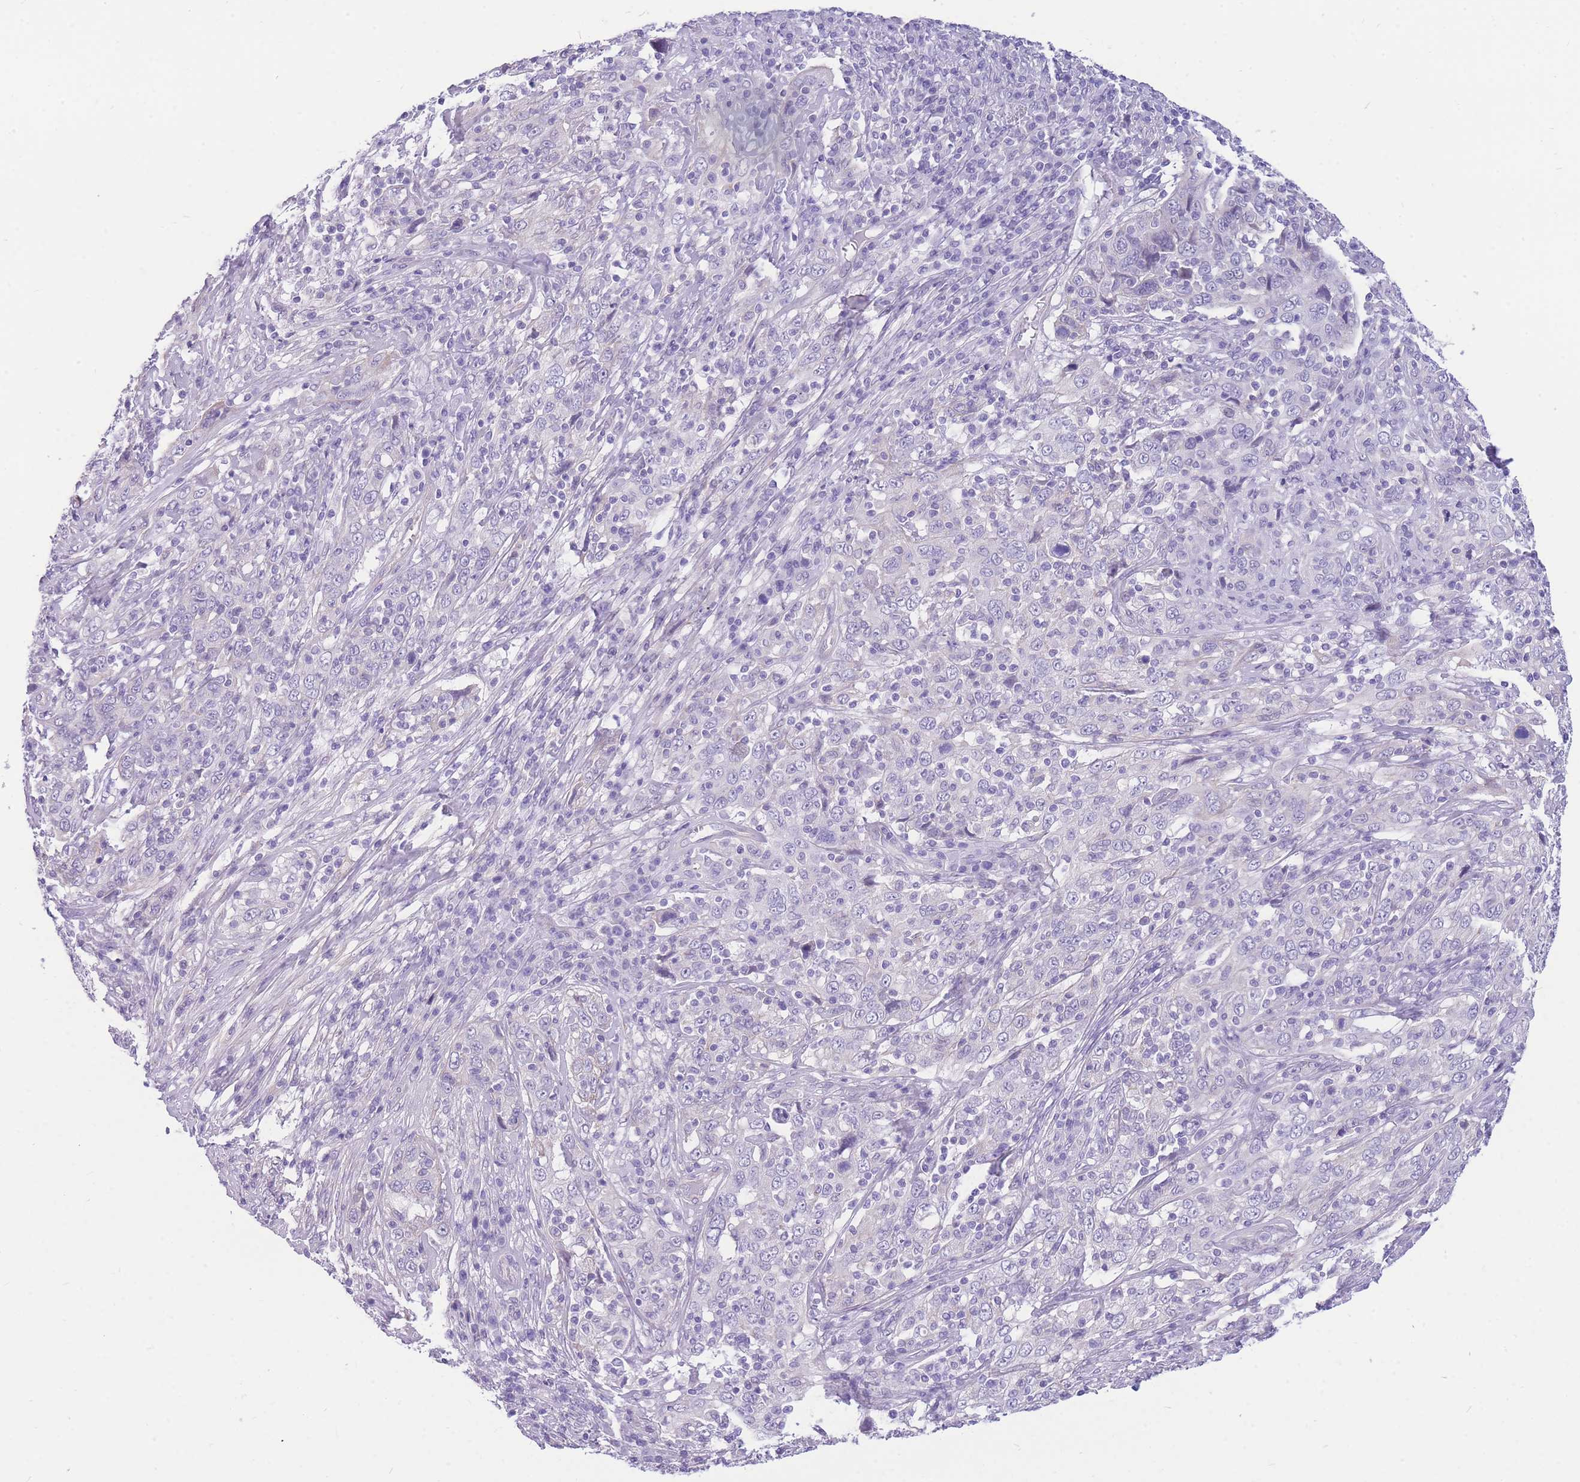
{"staining": {"intensity": "negative", "quantity": "none", "location": "none"}, "tissue": "cervical cancer", "cell_type": "Tumor cells", "image_type": "cancer", "snomed": [{"axis": "morphology", "description": "Squamous cell carcinoma, NOS"}, {"axis": "topography", "description": "Cervix"}], "caption": "IHC micrograph of cervical squamous cell carcinoma stained for a protein (brown), which shows no staining in tumor cells. (DAB IHC with hematoxylin counter stain).", "gene": "ZNF311", "patient": {"sex": "female", "age": 46}}